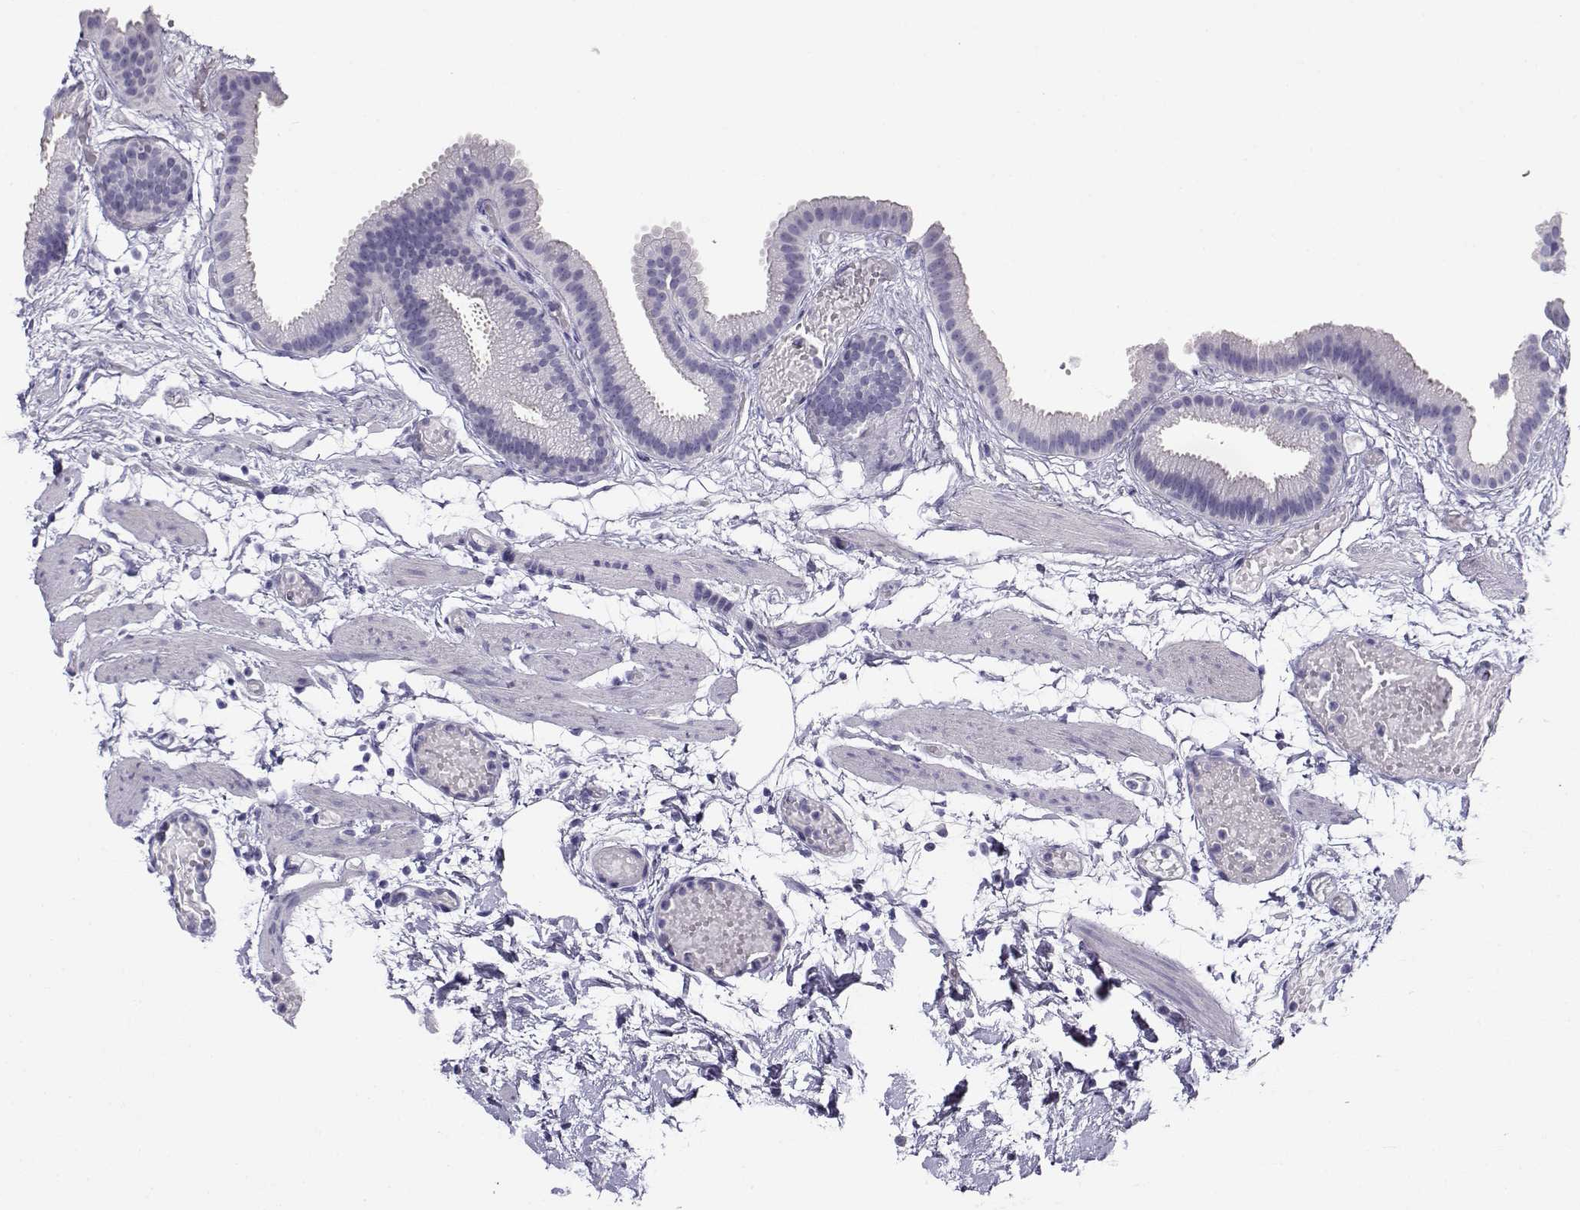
{"staining": {"intensity": "negative", "quantity": "none", "location": "none"}, "tissue": "gallbladder", "cell_type": "Glandular cells", "image_type": "normal", "snomed": [{"axis": "morphology", "description": "Normal tissue, NOS"}, {"axis": "topography", "description": "Gallbladder"}], "caption": "High power microscopy image of an IHC image of unremarkable gallbladder, revealing no significant expression in glandular cells. Brightfield microscopy of IHC stained with DAB (brown) and hematoxylin (blue), captured at high magnification.", "gene": "CABS1", "patient": {"sex": "female", "age": 45}}